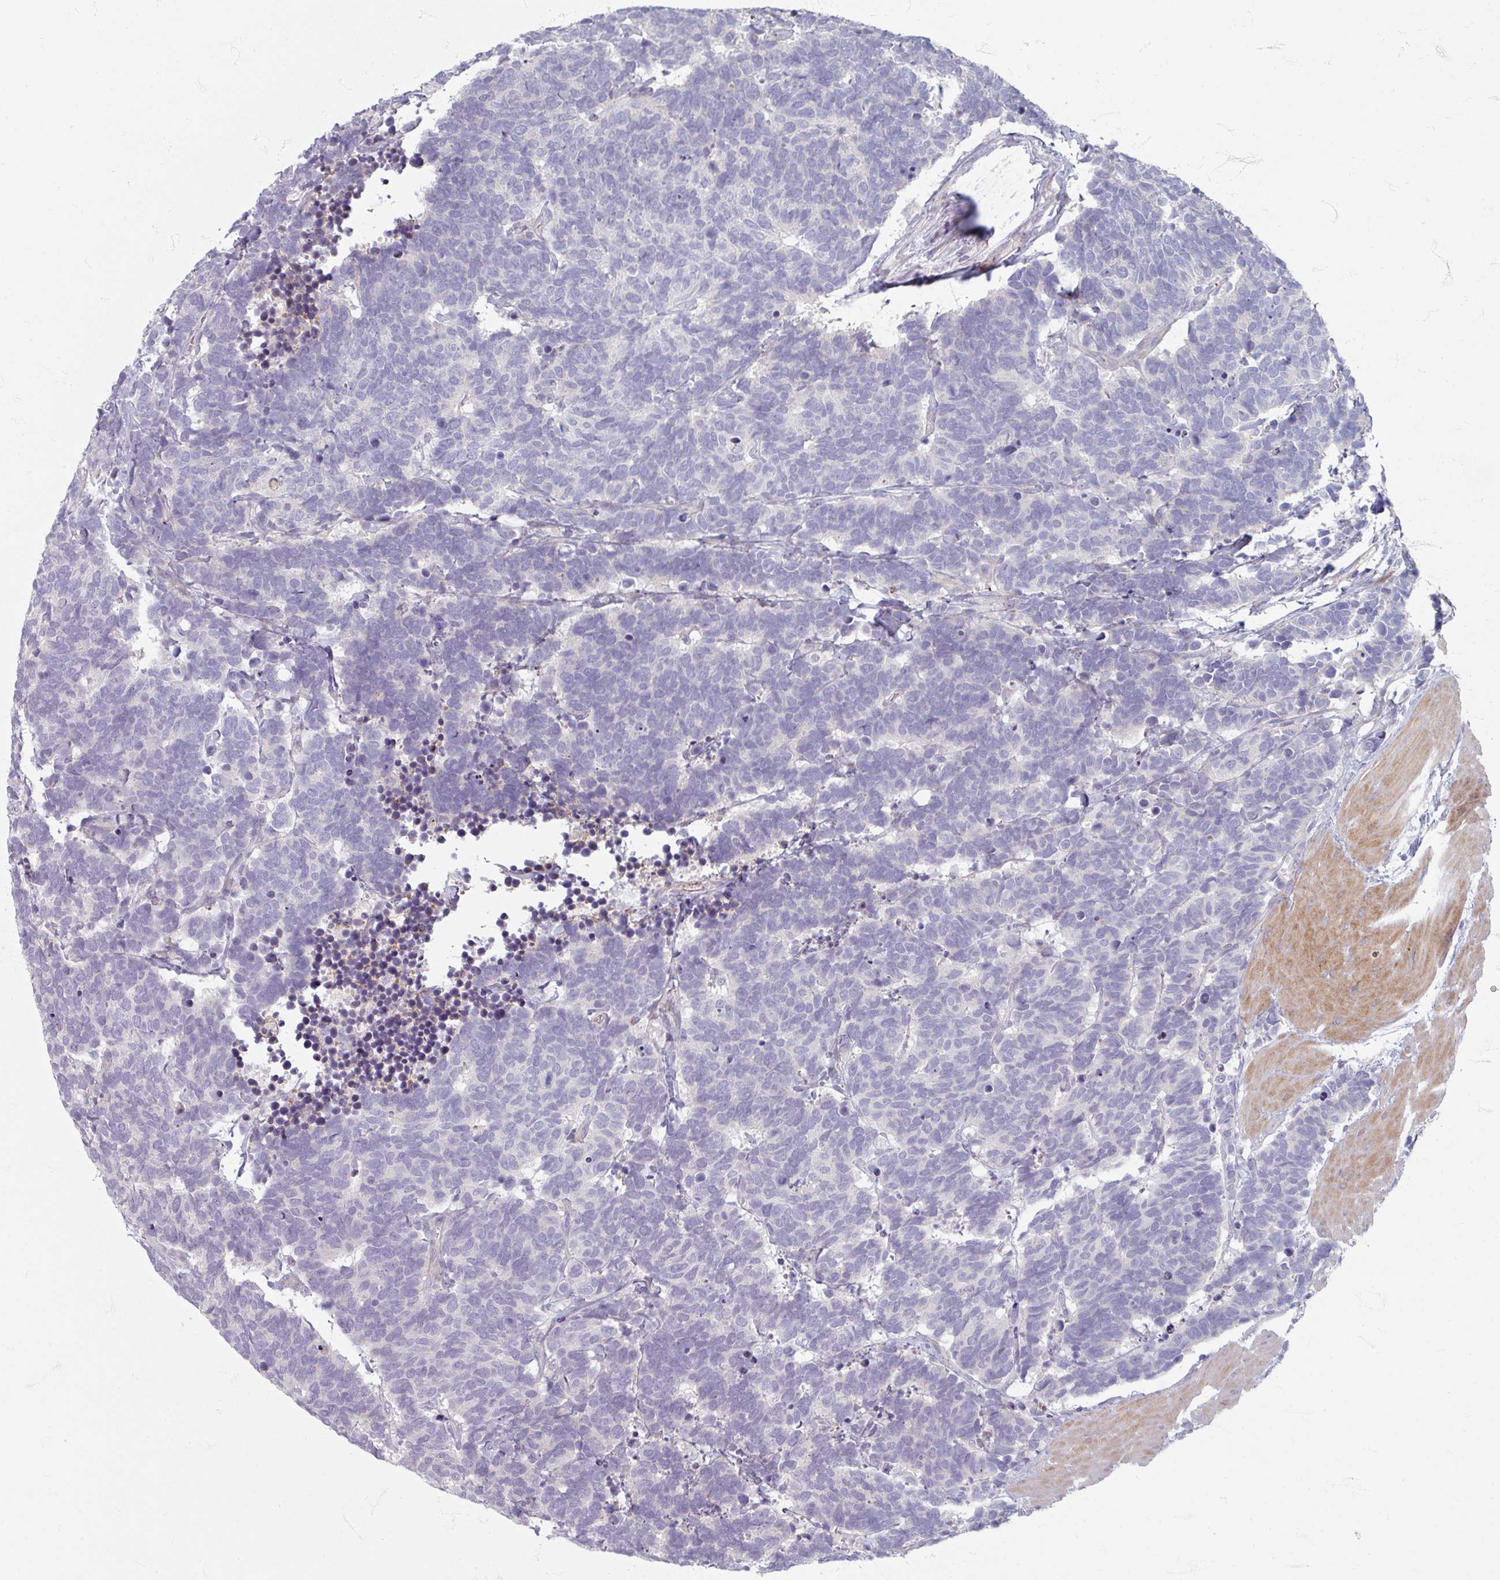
{"staining": {"intensity": "negative", "quantity": "none", "location": "none"}, "tissue": "carcinoid", "cell_type": "Tumor cells", "image_type": "cancer", "snomed": [{"axis": "morphology", "description": "Carcinoma, NOS"}, {"axis": "morphology", "description": "Carcinoid, malignant, NOS"}, {"axis": "topography", "description": "Urinary bladder"}], "caption": "Immunohistochemistry (IHC) of carcinoma reveals no expression in tumor cells.", "gene": "GABARAPL1", "patient": {"sex": "male", "age": 57}}